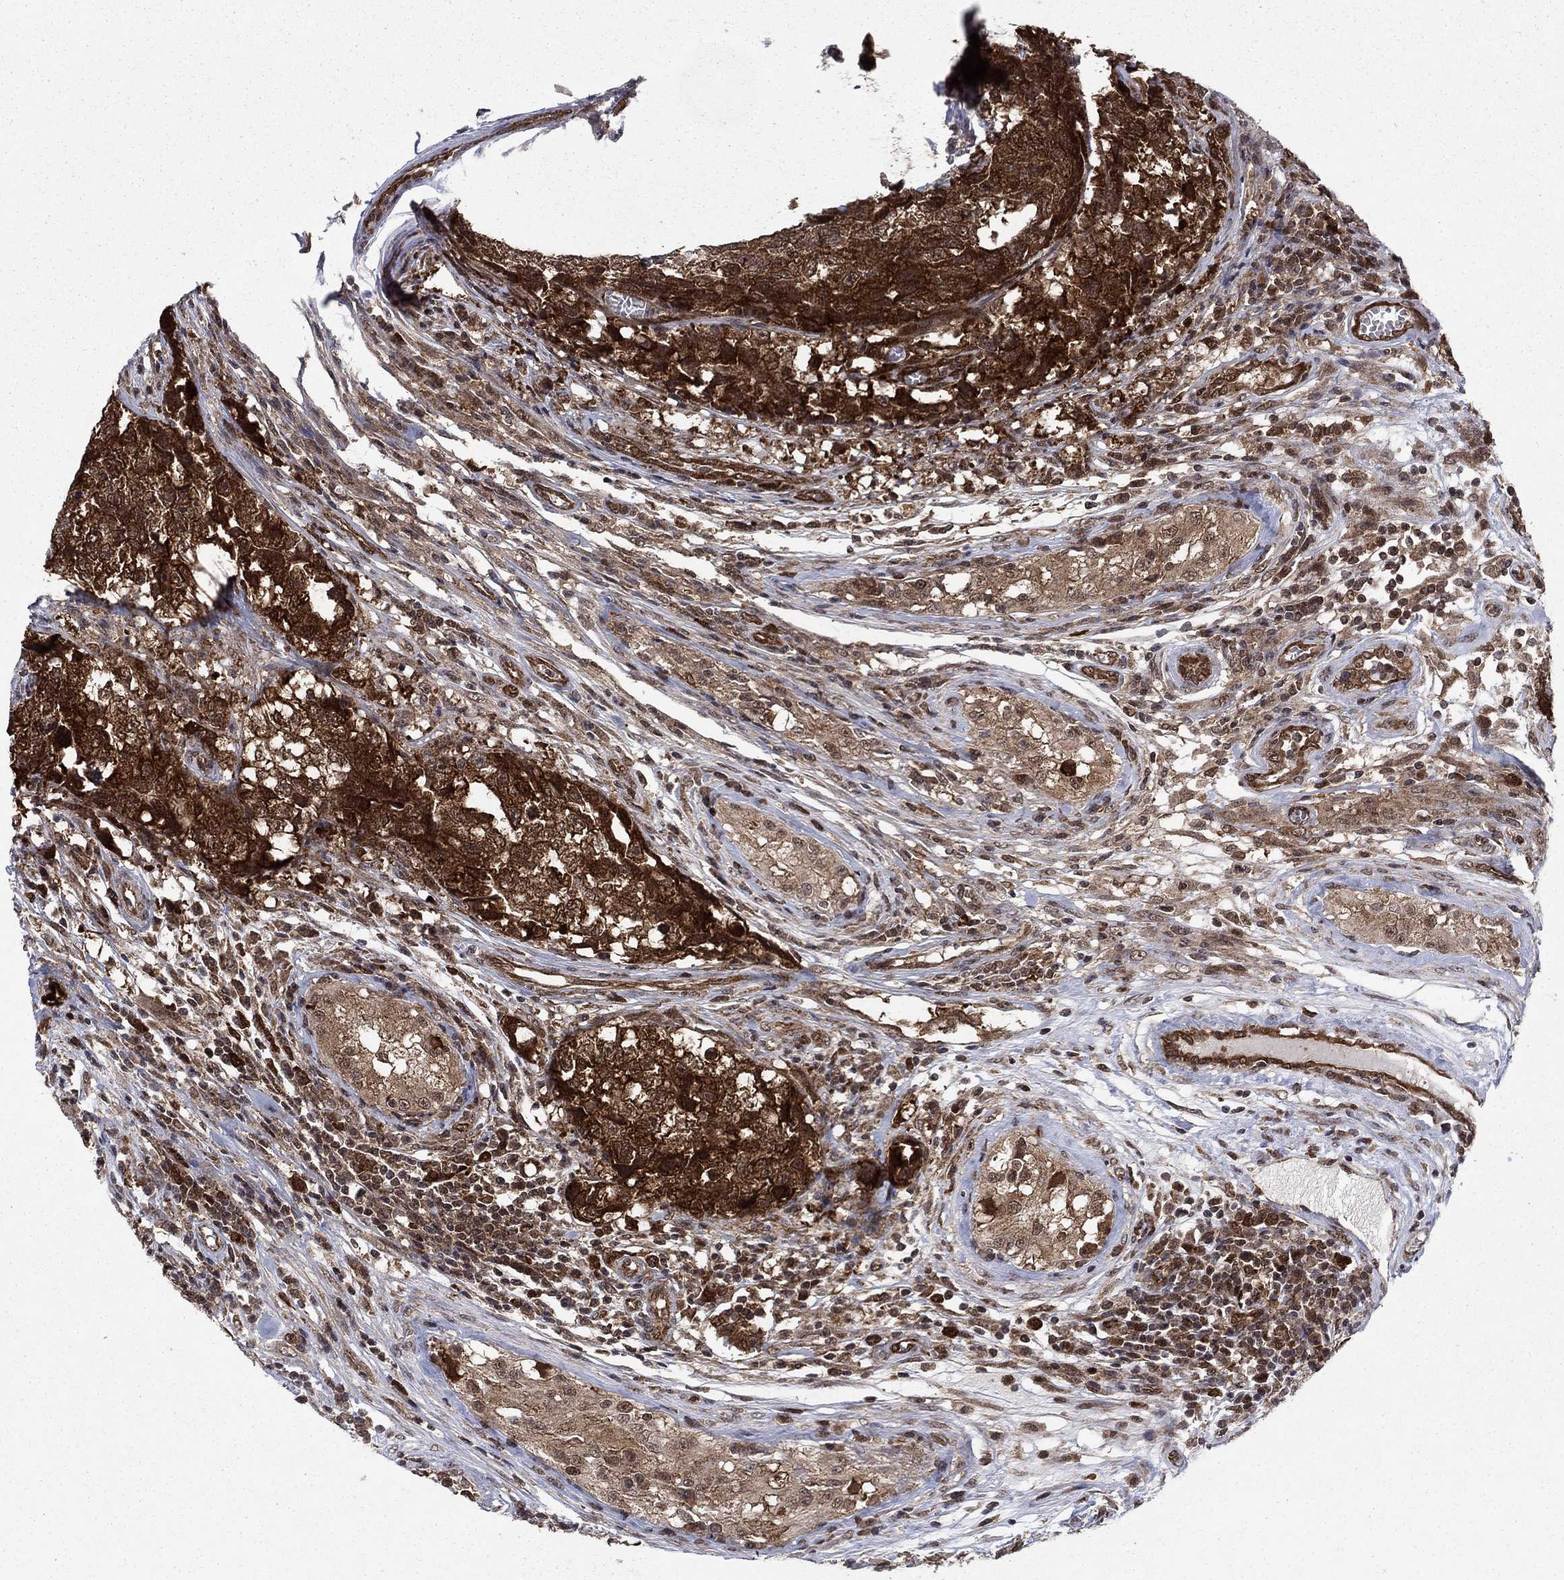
{"staining": {"intensity": "strong", "quantity": ">75%", "location": "cytoplasmic/membranous"}, "tissue": "testis cancer", "cell_type": "Tumor cells", "image_type": "cancer", "snomed": [{"axis": "morphology", "description": "Seminoma, NOS"}, {"axis": "morphology", "description": "Carcinoma, Embryonal, NOS"}, {"axis": "topography", "description": "Testis"}], "caption": "The photomicrograph shows a brown stain indicating the presence of a protein in the cytoplasmic/membranous of tumor cells in testis cancer (seminoma).", "gene": "DNAJA1", "patient": {"sex": "male", "age": 22}}